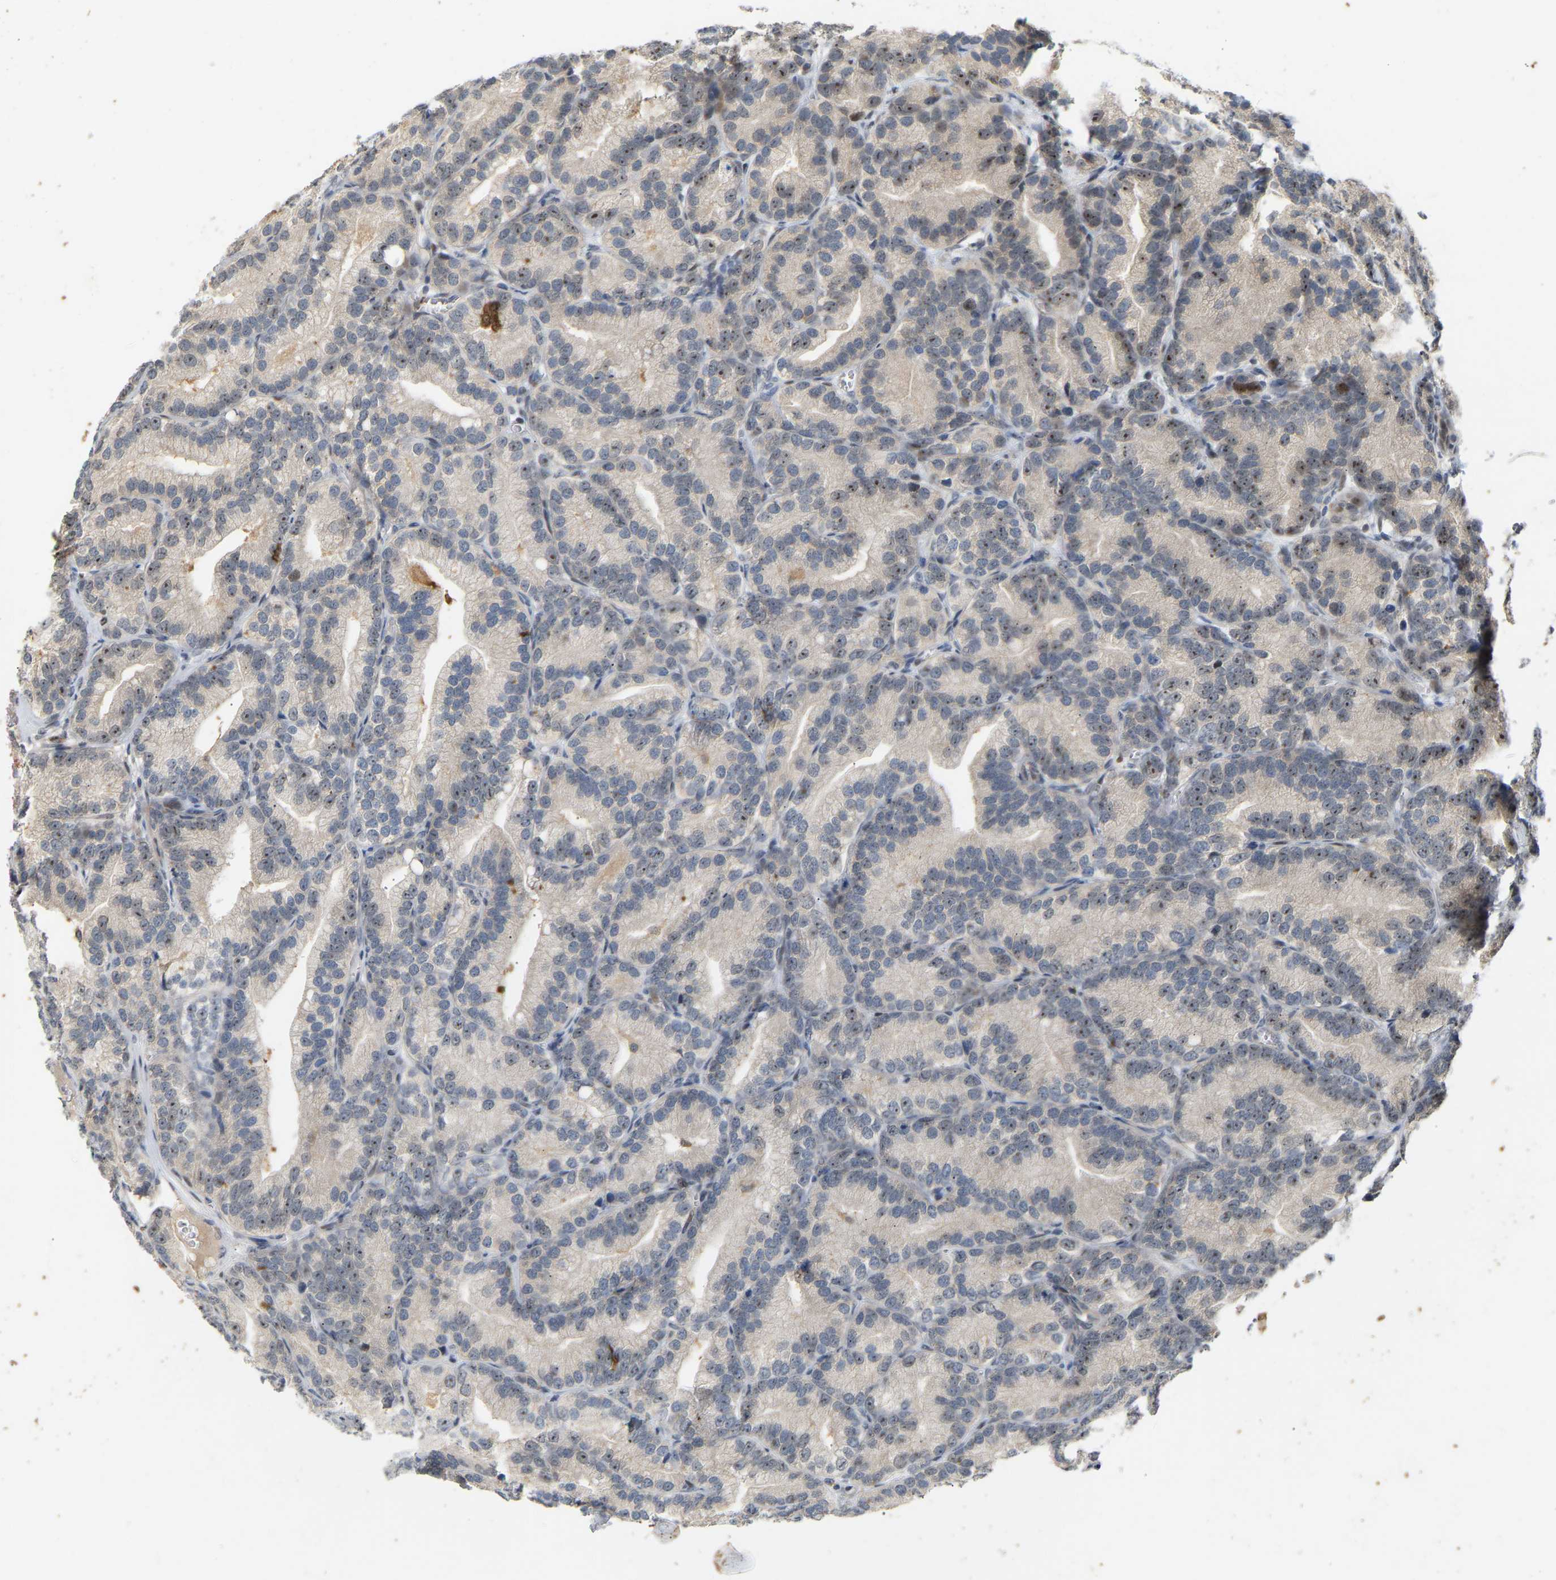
{"staining": {"intensity": "negative", "quantity": "none", "location": "none"}, "tissue": "prostate cancer", "cell_type": "Tumor cells", "image_type": "cancer", "snomed": [{"axis": "morphology", "description": "Adenocarcinoma, Low grade"}, {"axis": "topography", "description": "Prostate"}], "caption": "Protein analysis of prostate cancer displays no significant staining in tumor cells.", "gene": "PTPN4", "patient": {"sex": "male", "age": 89}}